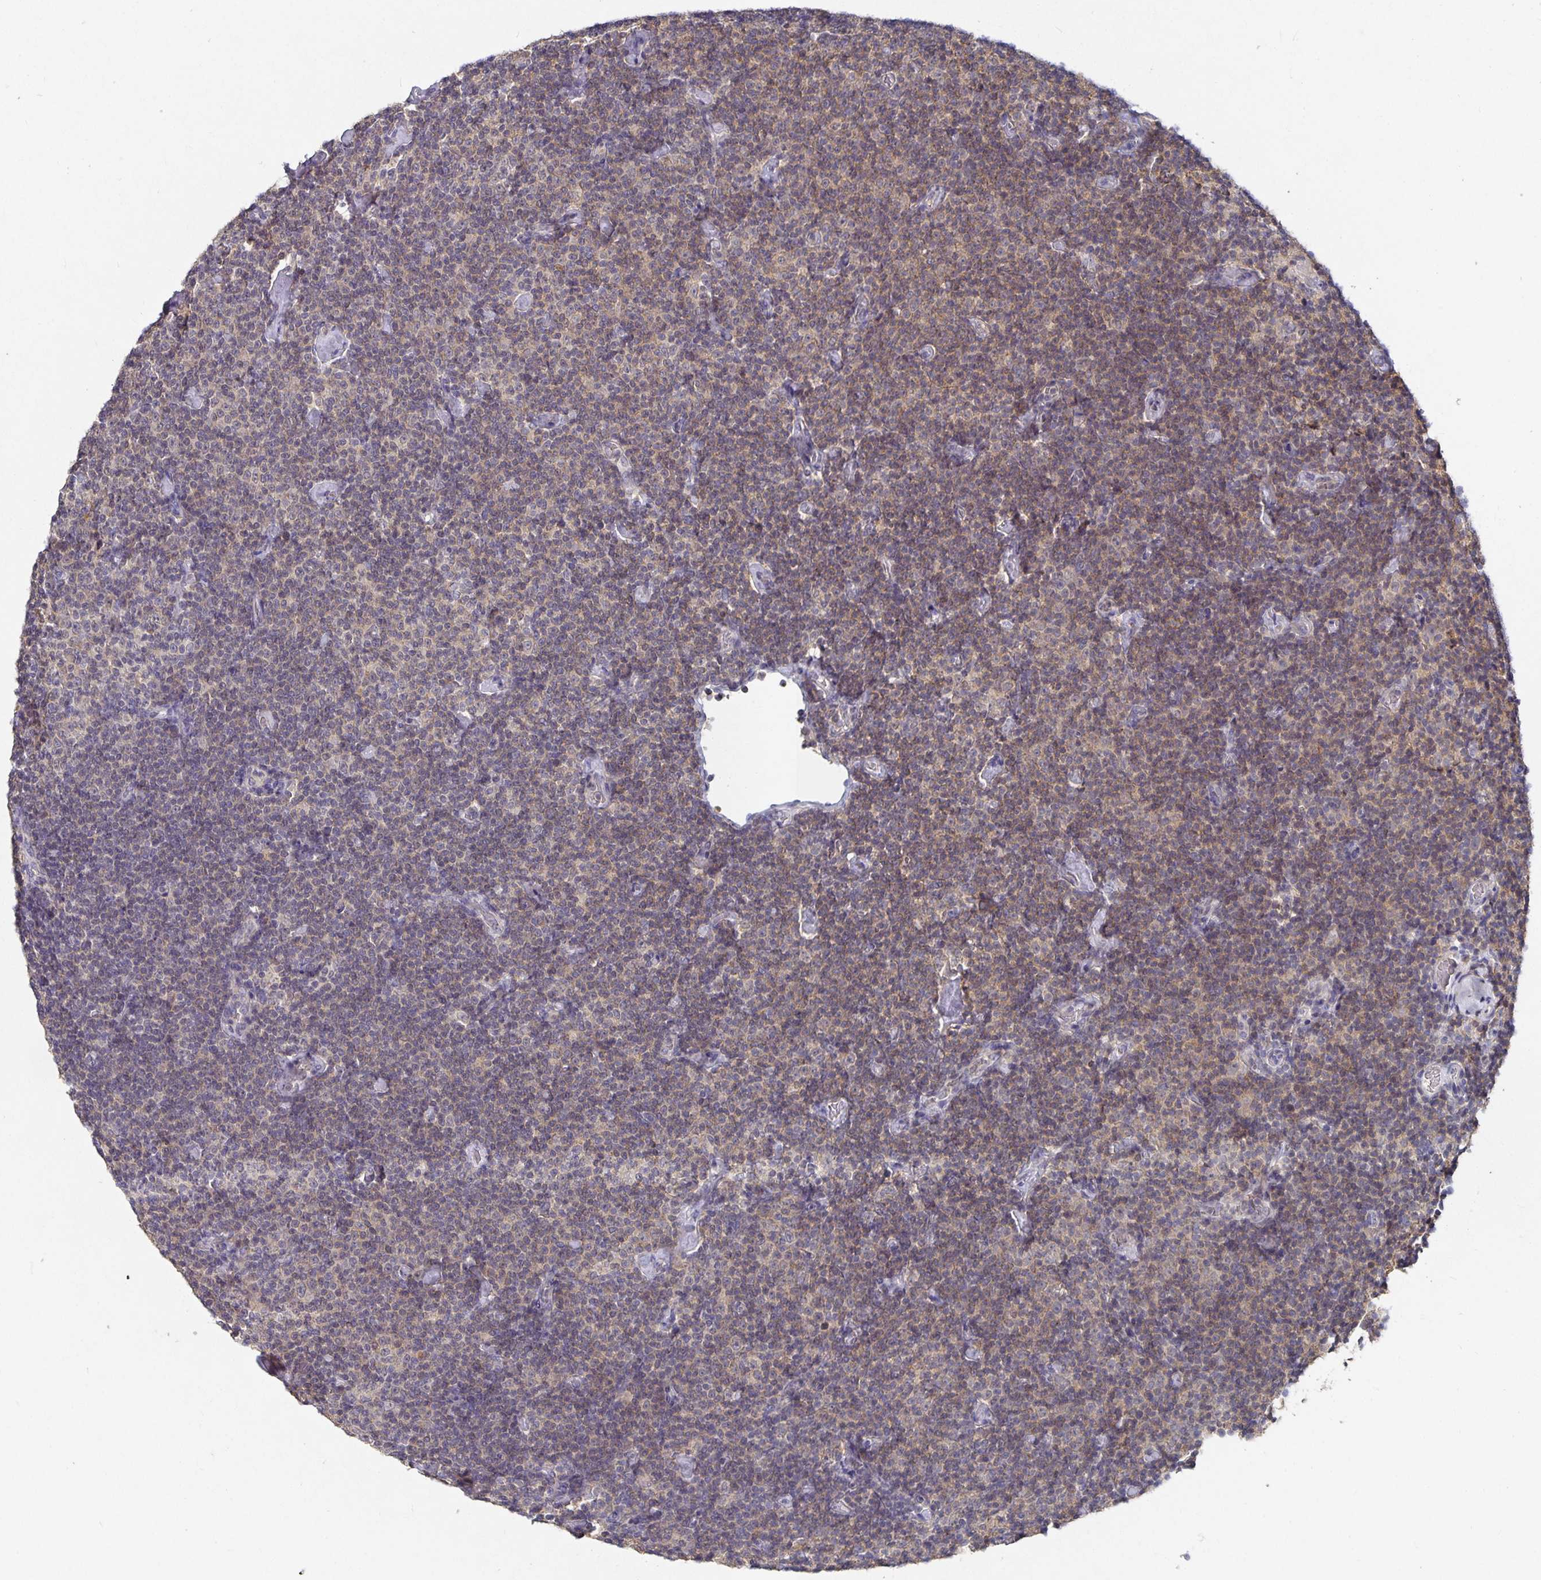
{"staining": {"intensity": "weak", "quantity": "<25%", "location": "cytoplasmic/membranous"}, "tissue": "lymphoma", "cell_type": "Tumor cells", "image_type": "cancer", "snomed": [{"axis": "morphology", "description": "Malignant lymphoma, non-Hodgkin's type, Low grade"}, {"axis": "topography", "description": "Lymph node"}], "caption": "High magnification brightfield microscopy of lymphoma stained with DAB (brown) and counterstained with hematoxylin (blue): tumor cells show no significant expression.", "gene": "HEPN1", "patient": {"sex": "male", "age": 81}}